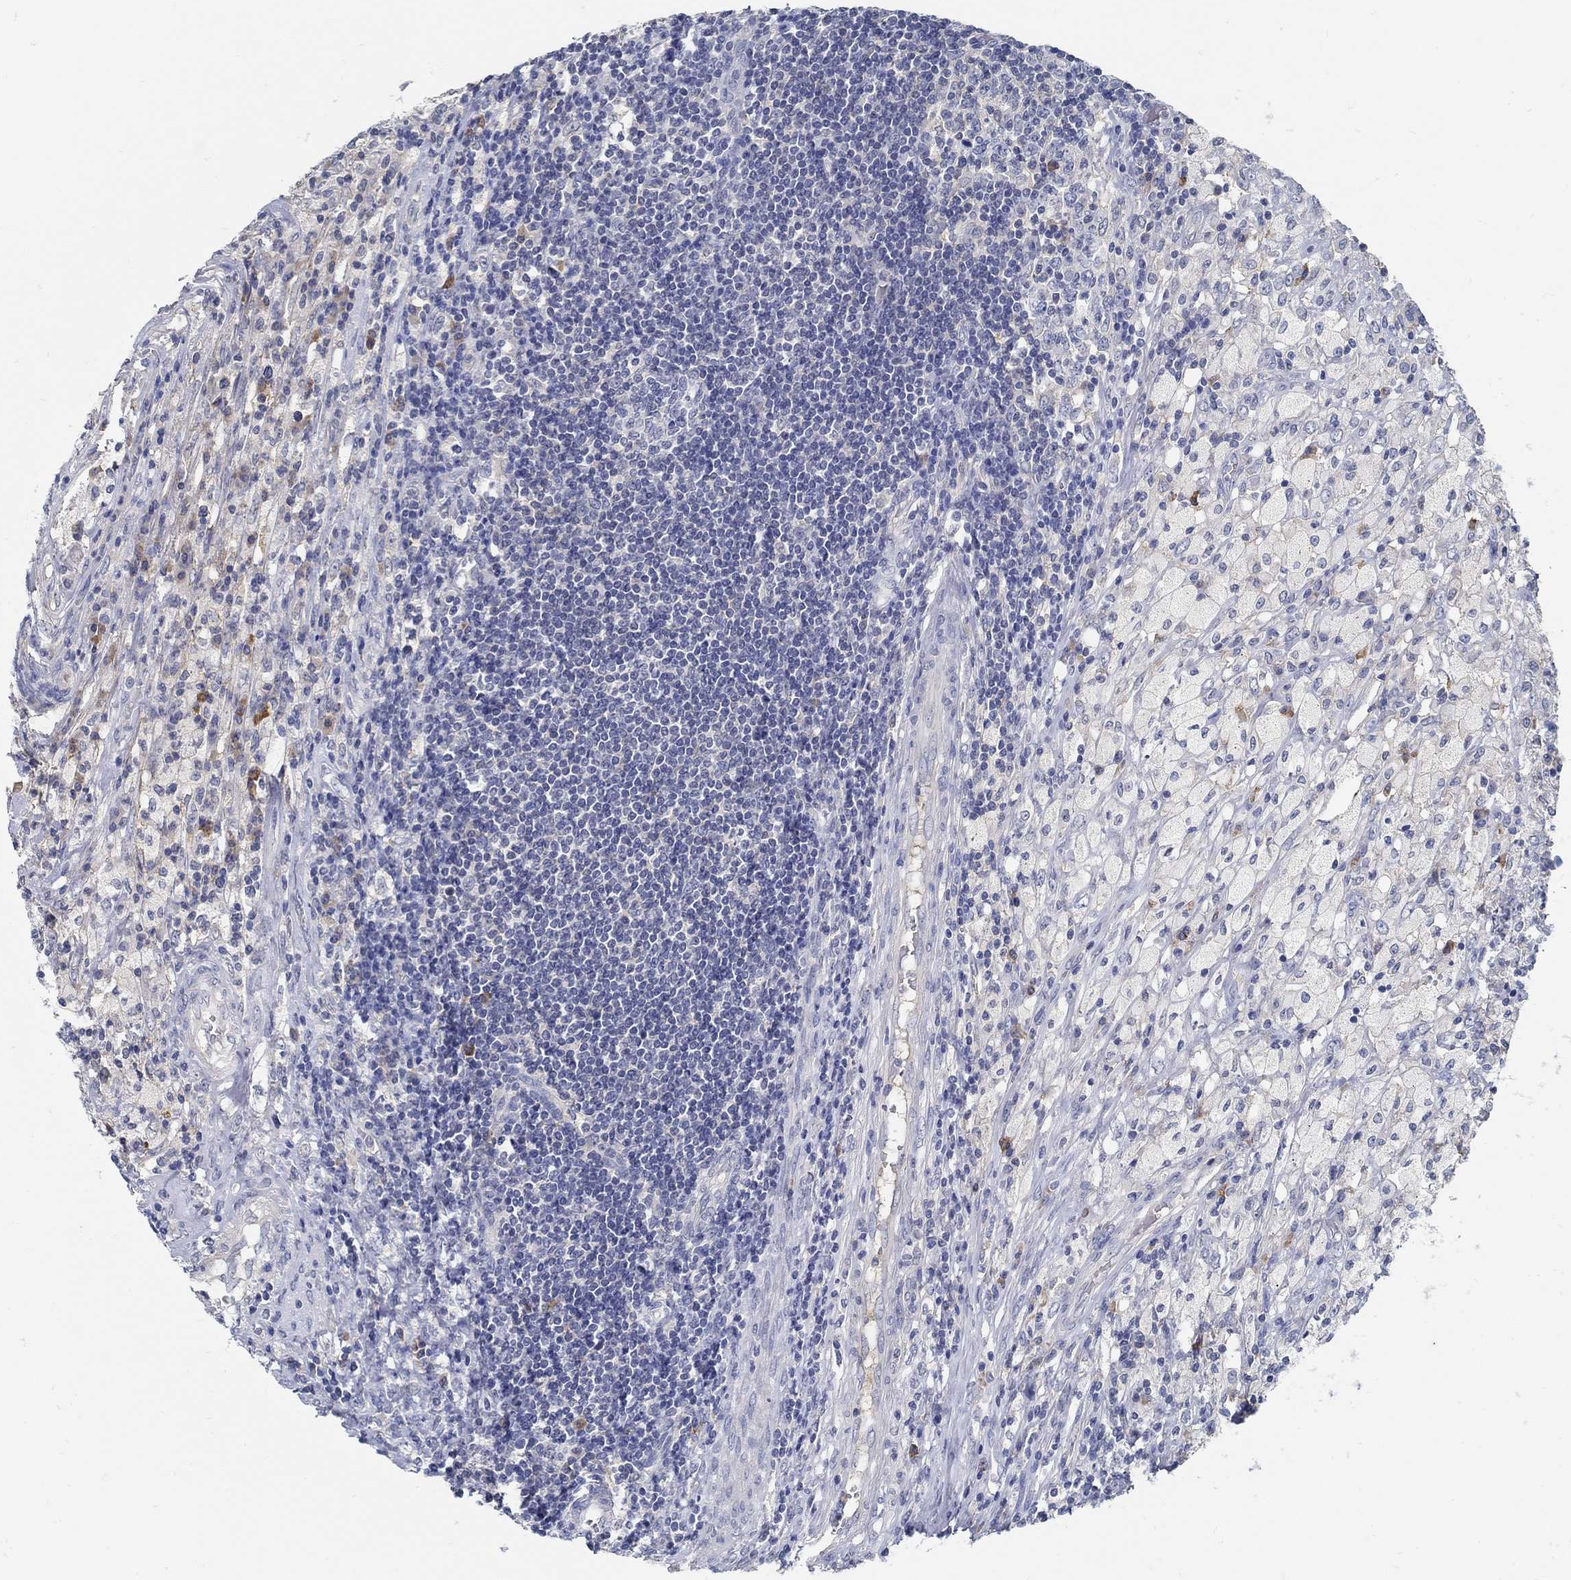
{"staining": {"intensity": "negative", "quantity": "none", "location": "none"}, "tissue": "testis cancer", "cell_type": "Tumor cells", "image_type": "cancer", "snomed": [{"axis": "morphology", "description": "Necrosis, NOS"}, {"axis": "morphology", "description": "Carcinoma, Embryonal, NOS"}, {"axis": "topography", "description": "Testis"}], "caption": "Image shows no significant protein positivity in tumor cells of testis cancer. Brightfield microscopy of immunohistochemistry stained with DAB (brown) and hematoxylin (blue), captured at high magnification.", "gene": "PCDH11X", "patient": {"sex": "male", "age": 19}}